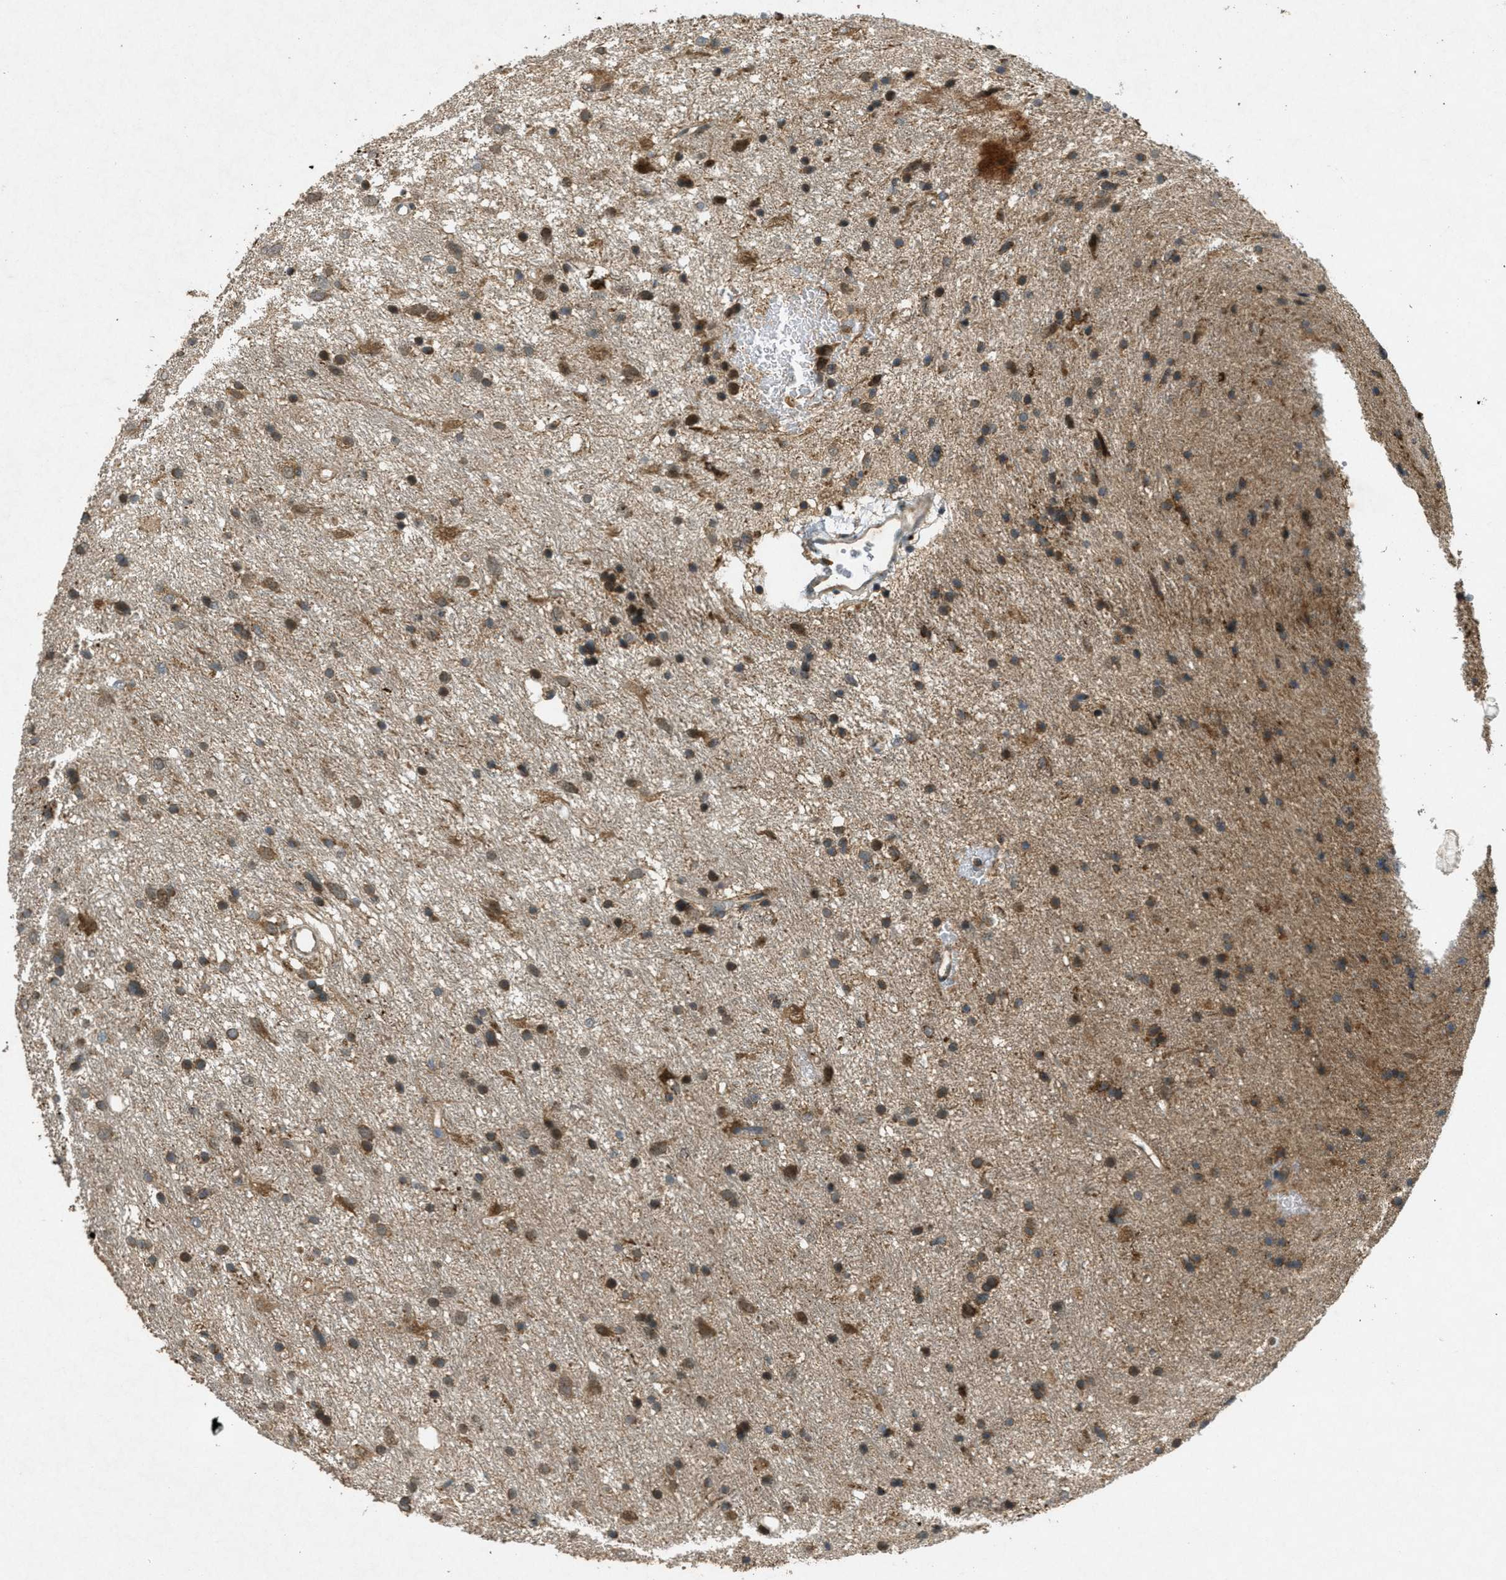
{"staining": {"intensity": "strong", "quantity": ">75%", "location": "cytoplasmic/membranous,nuclear"}, "tissue": "glioma", "cell_type": "Tumor cells", "image_type": "cancer", "snomed": [{"axis": "morphology", "description": "Glioma, malignant, Low grade"}, {"axis": "topography", "description": "Brain"}], "caption": "This histopathology image displays immunohistochemistry staining of glioma, with high strong cytoplasmic/membranous and nuclear staining in approximately >75% of tumor cells.", "gene": "PPP1R15A", "patient": {"sex": "male", "age": 77}}